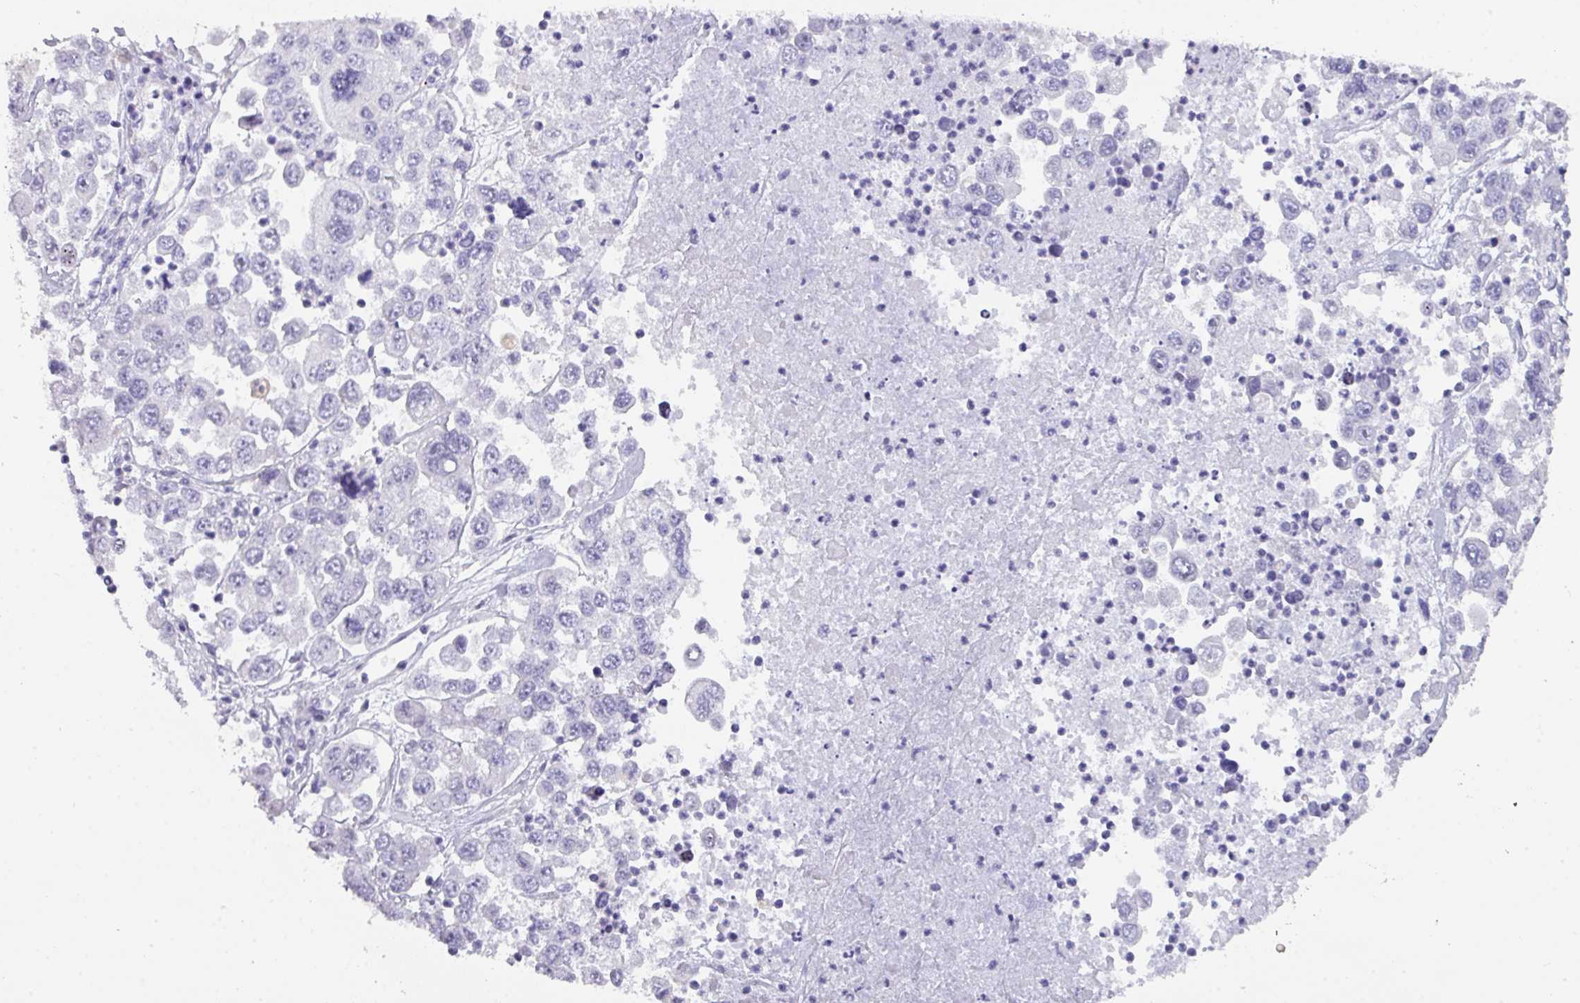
{"staining": {"intensity": "negative", "quantity": "none", "location": "none"}, "tissue": "melanoma", "cell_type": "Tumor cells", "image_type": "cancer", "snomed": [{"axis": "morphology", "description": "Malignant melanoma, Metastatic site"}, {"axis": "topography", "description": "Lymph node"}], "caption": "Histopathology image shows no significant protein staining in tumor cells of malignant melanoma (metastatic site).", "gene": "ANKRD13B", "patient": {"sex": "female", "age": 54}}